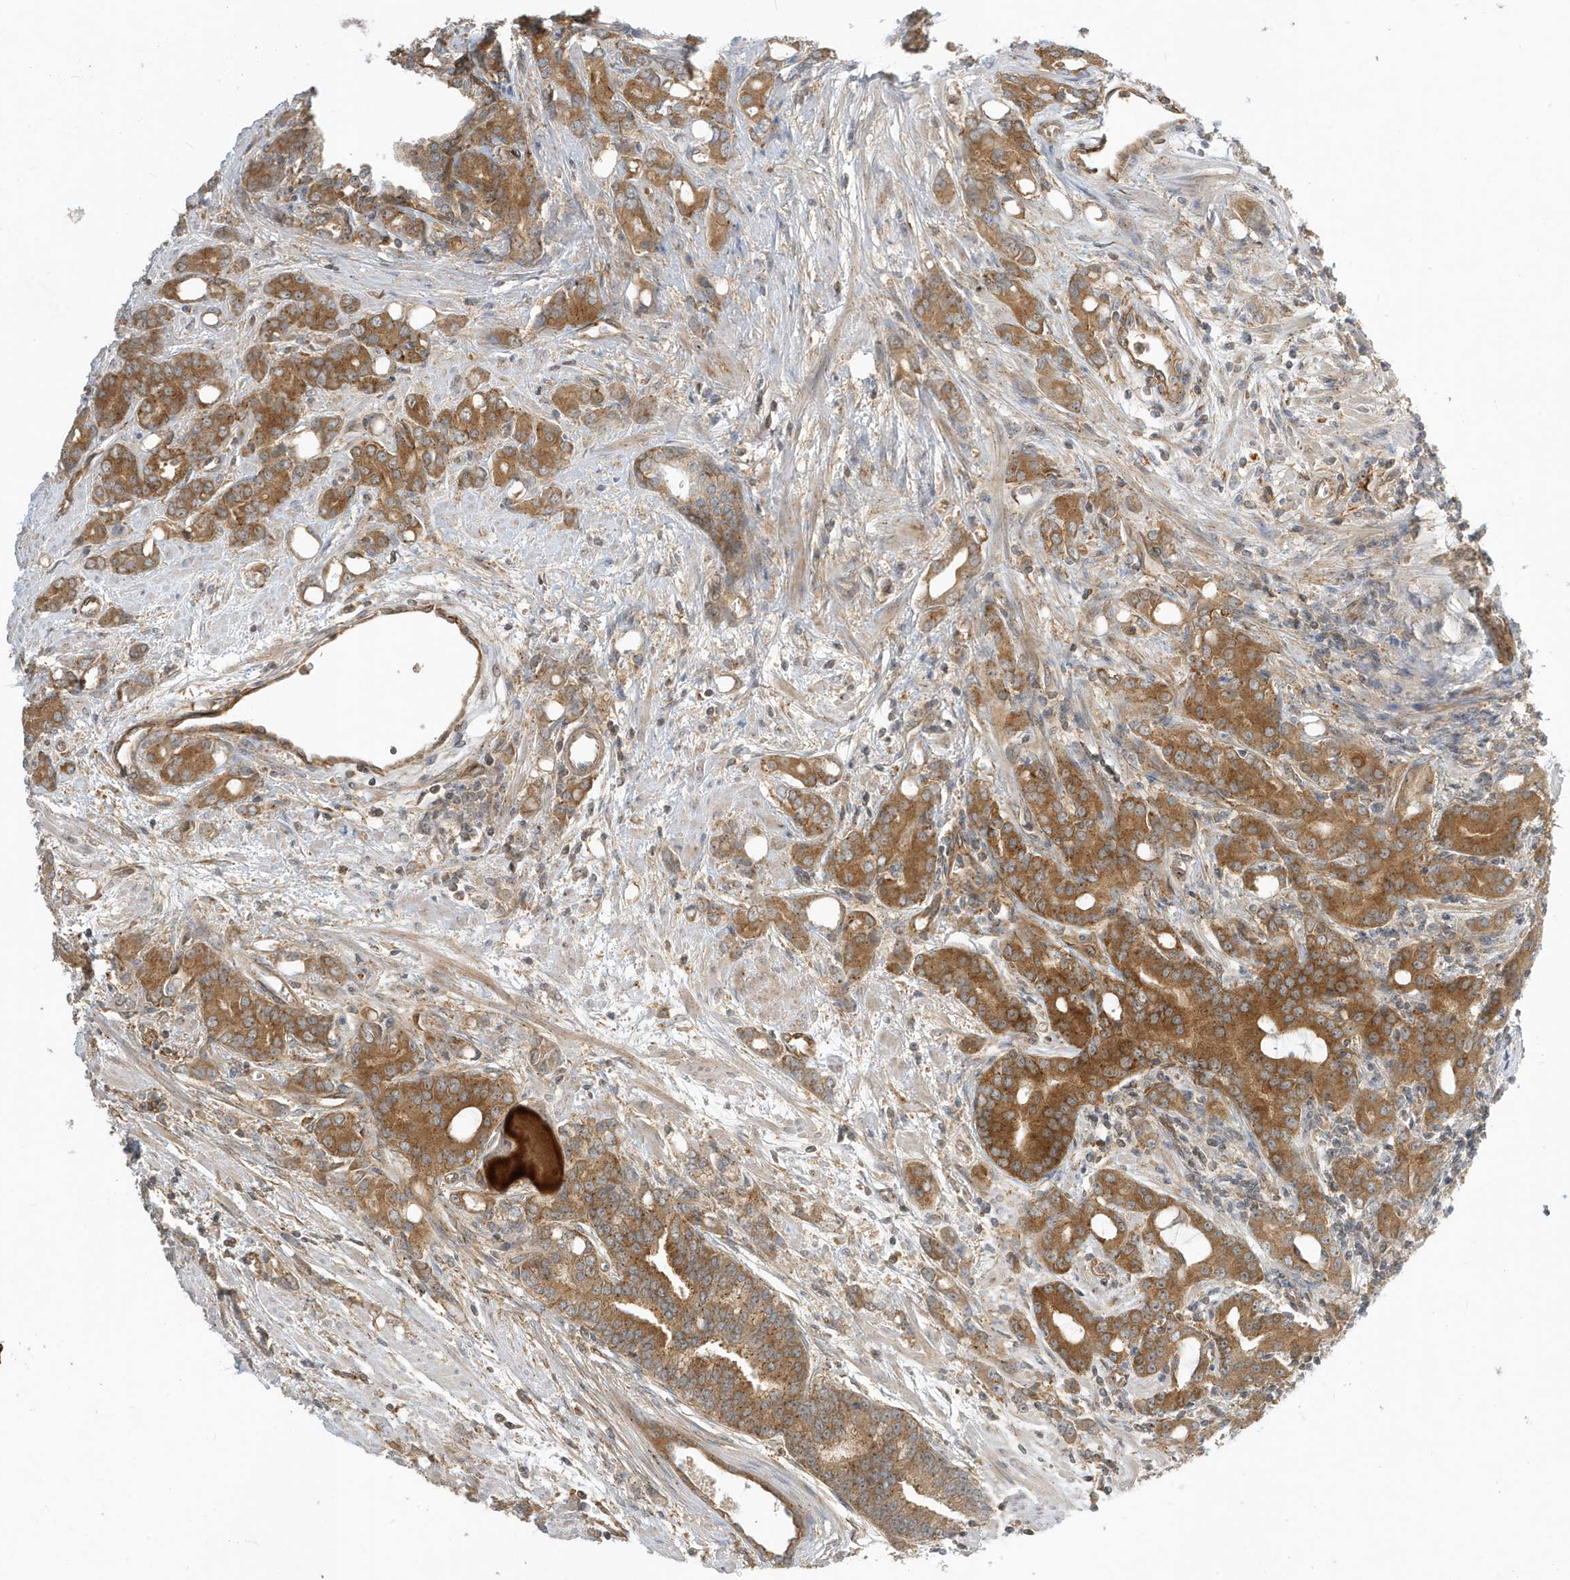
{"staining": {"intensity": "moderate", "quantity": ">75%", "location": "cytoplasmic/membranous"}, "tissue": "prostate cancer", "cell_type": "Tumor cells", "image_type": "cancer", "snomed": [{"axis": "morphology", "description": "Adenocarcinoma, High grade"}, {"axis": "topography", "description": "Prostate"}], "caption": "Prostate cancer (adenocarcinoma (high-grade)) stained for a protein (brown) displays moderate cytoplasmic/membranous positive positivity in about >75% of tumor cells.", "gene": "FYCO1", "patient": {"sex": "male", "age": 62}}